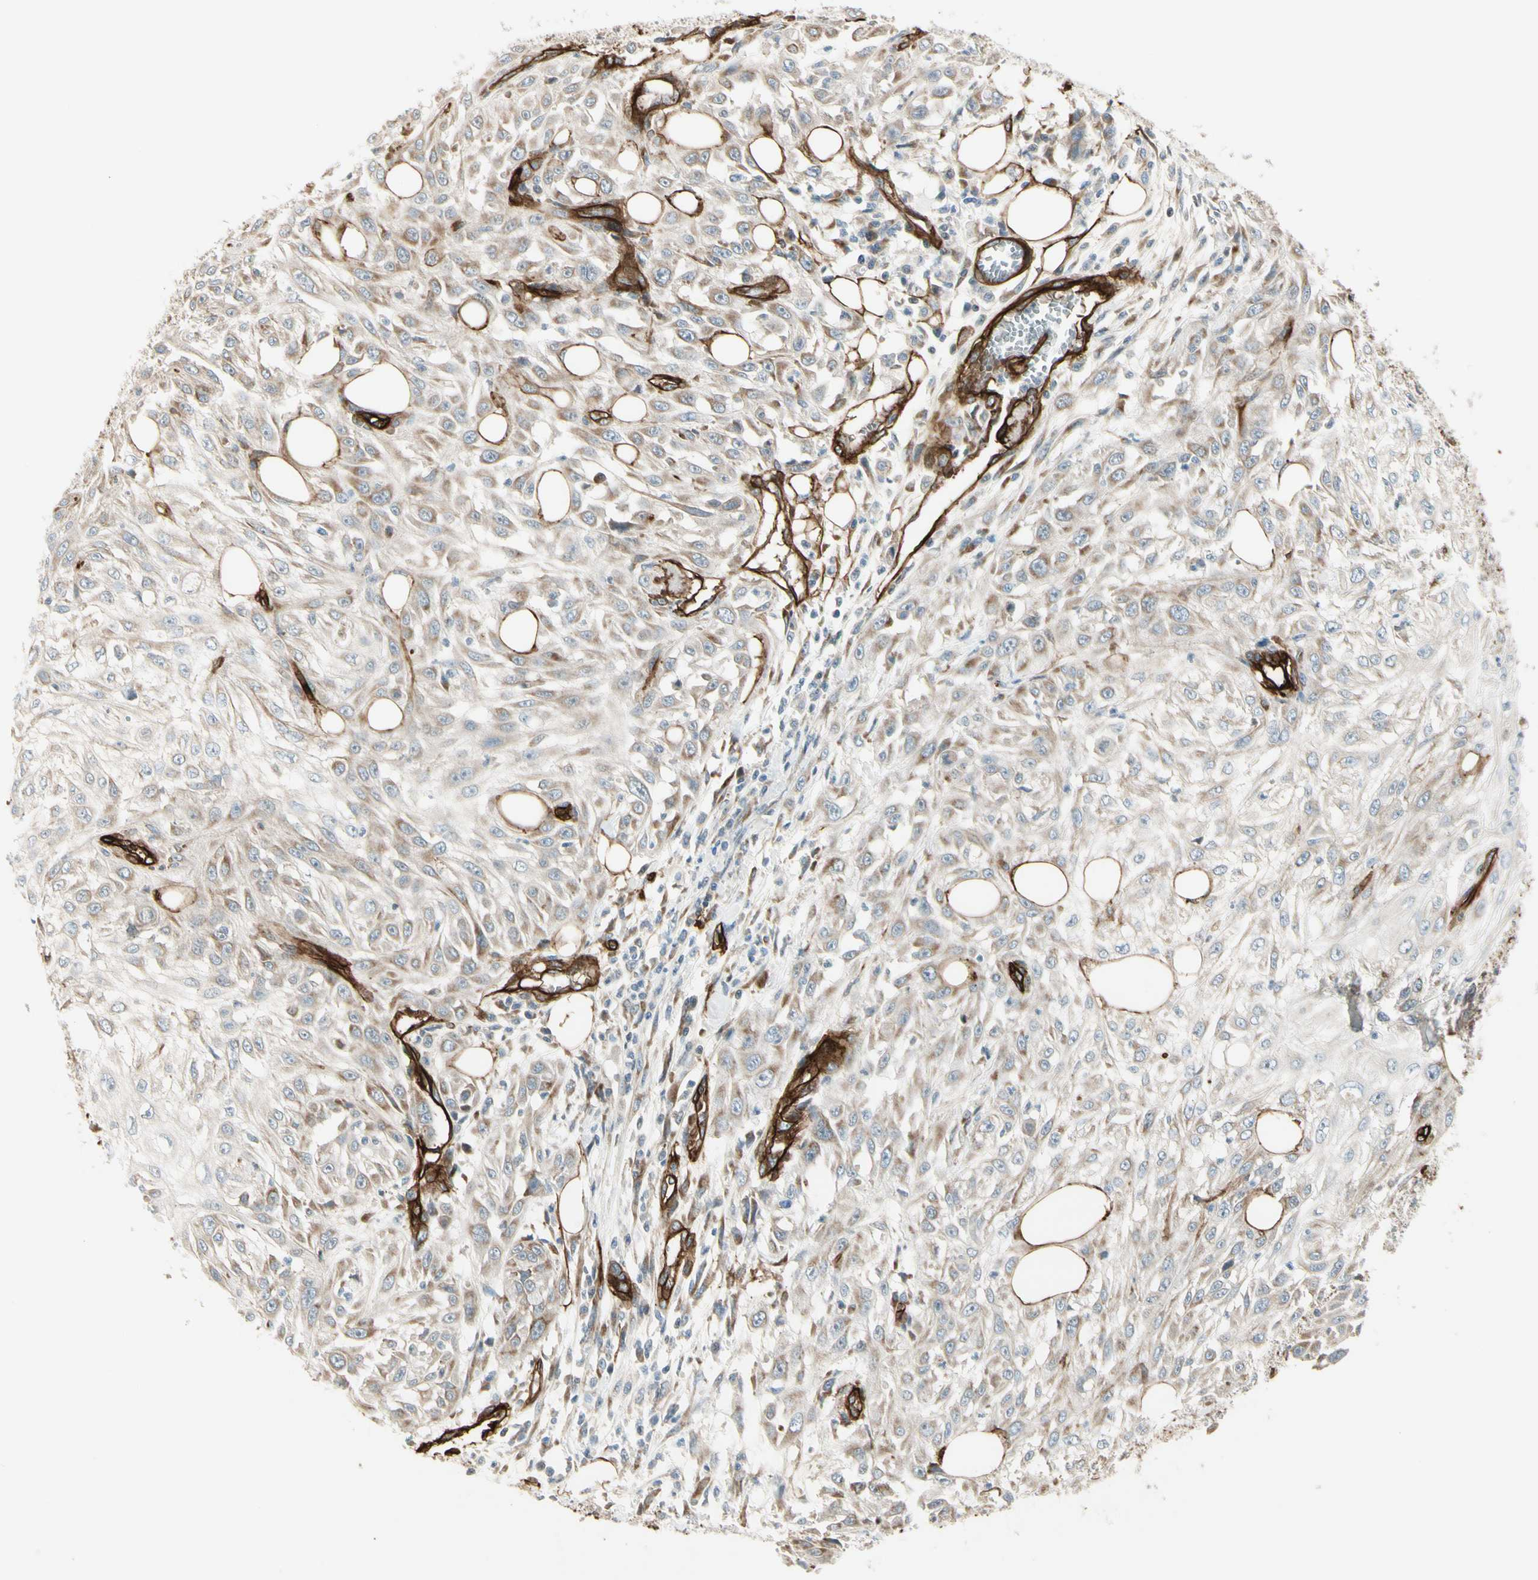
{"staining": {"intensity": "weak", "quantity": ">75%", "location": "cytoplasmic/membranous"}, "tissue": "skin cancer", "cell_type": "Tumor cells", "image_type": "cancer", "snomed": [{"axis": "morphology", "description": "Squamous cell carcinoma, NOS"}, {"axis": "topography", "description": "Skin"}], "caption": "Skin squamous cell carcinoma stained with a brown dye displays weak cytoplasmic/membranous positive expression in about >75% of tumor cells.", "gene": "MCAM", "patient": {"sex": "male", "age": 75}}